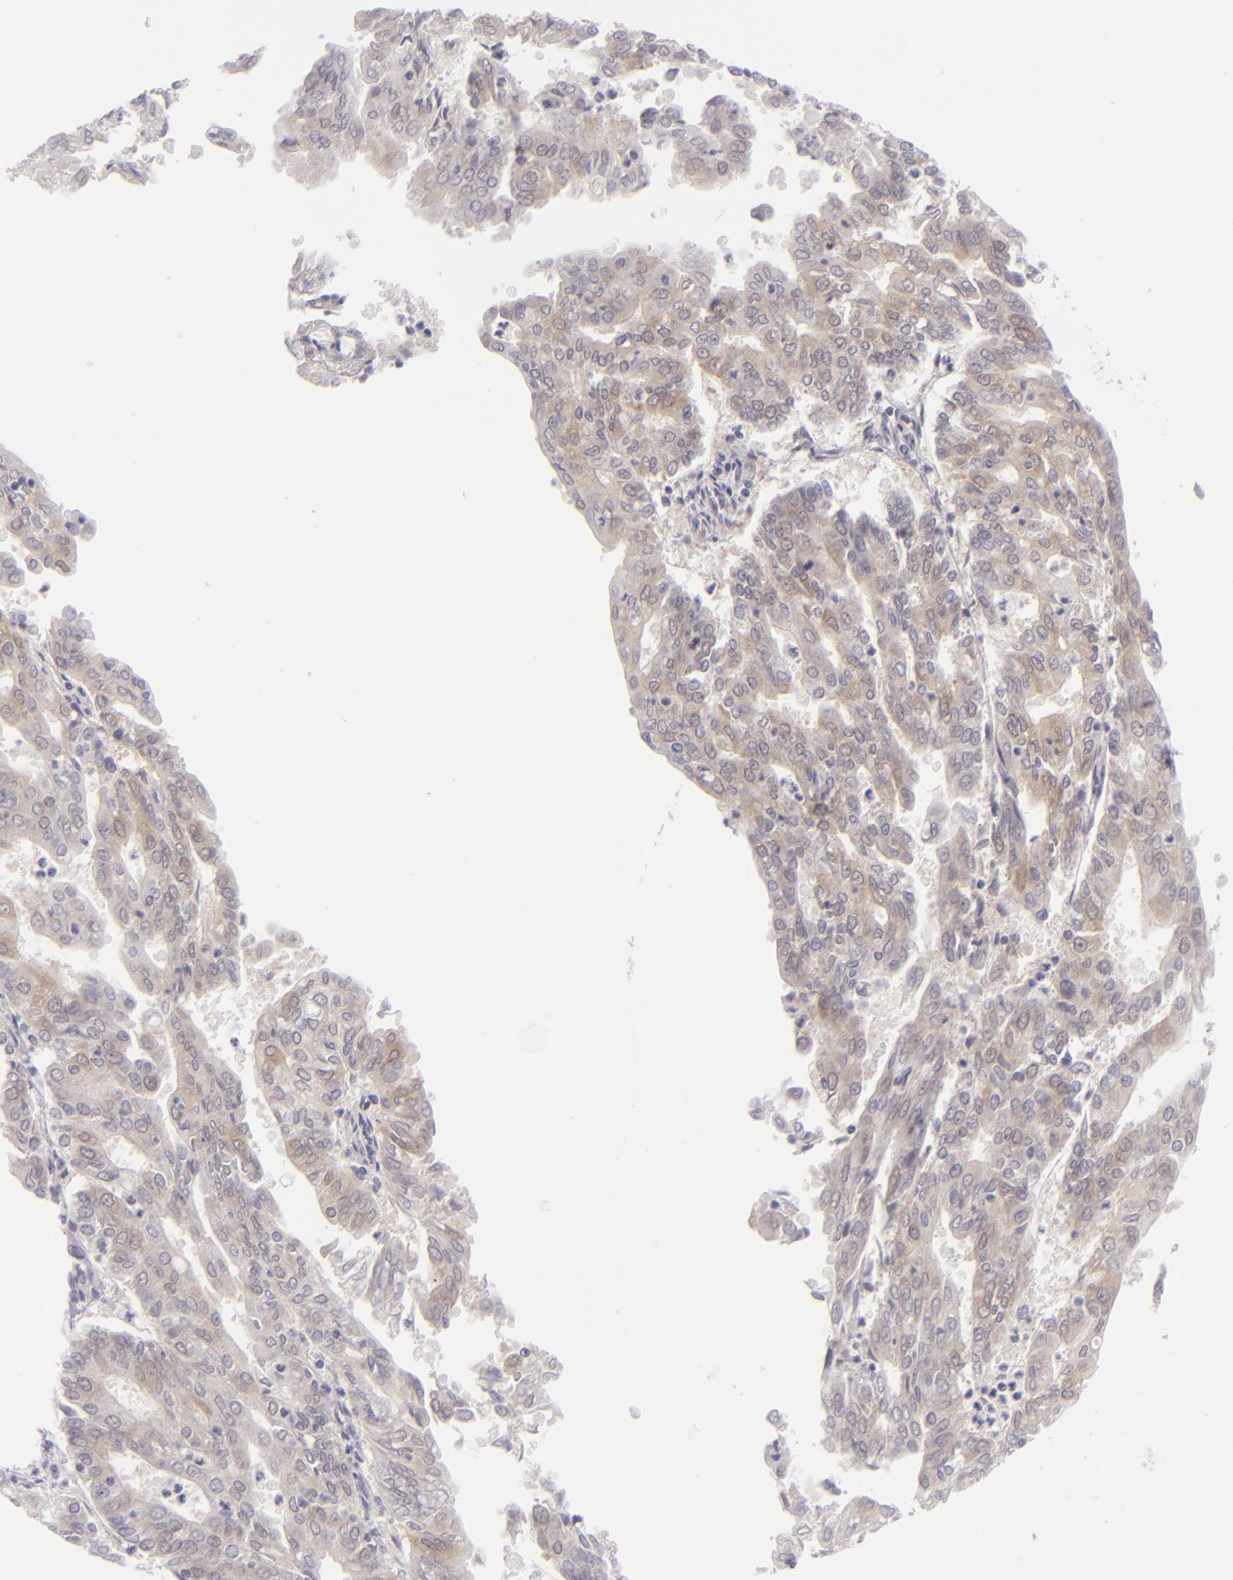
{"staining": {"intensity": "weak", "quantity": "25%-75%", "location": "cytoplasmic/membranous"}, "tissue": "endometrial cancer", "cell_type": "Tumor cells", "image_type": "cancer", "snomed": [{"axis": "morphology", "description": "Adenocarcinoma, NOS"}, {"axis": "topography", "description": "Endometrium"}], "caption": "Endometrial cancer tissue shows weak cytoplasmic/membranous expression in approximately 25%-75% of tumor cells, visualized by immunohistochemistry.", "gene": "DLG4", "patient": {"sex": "female", "age": 79}}